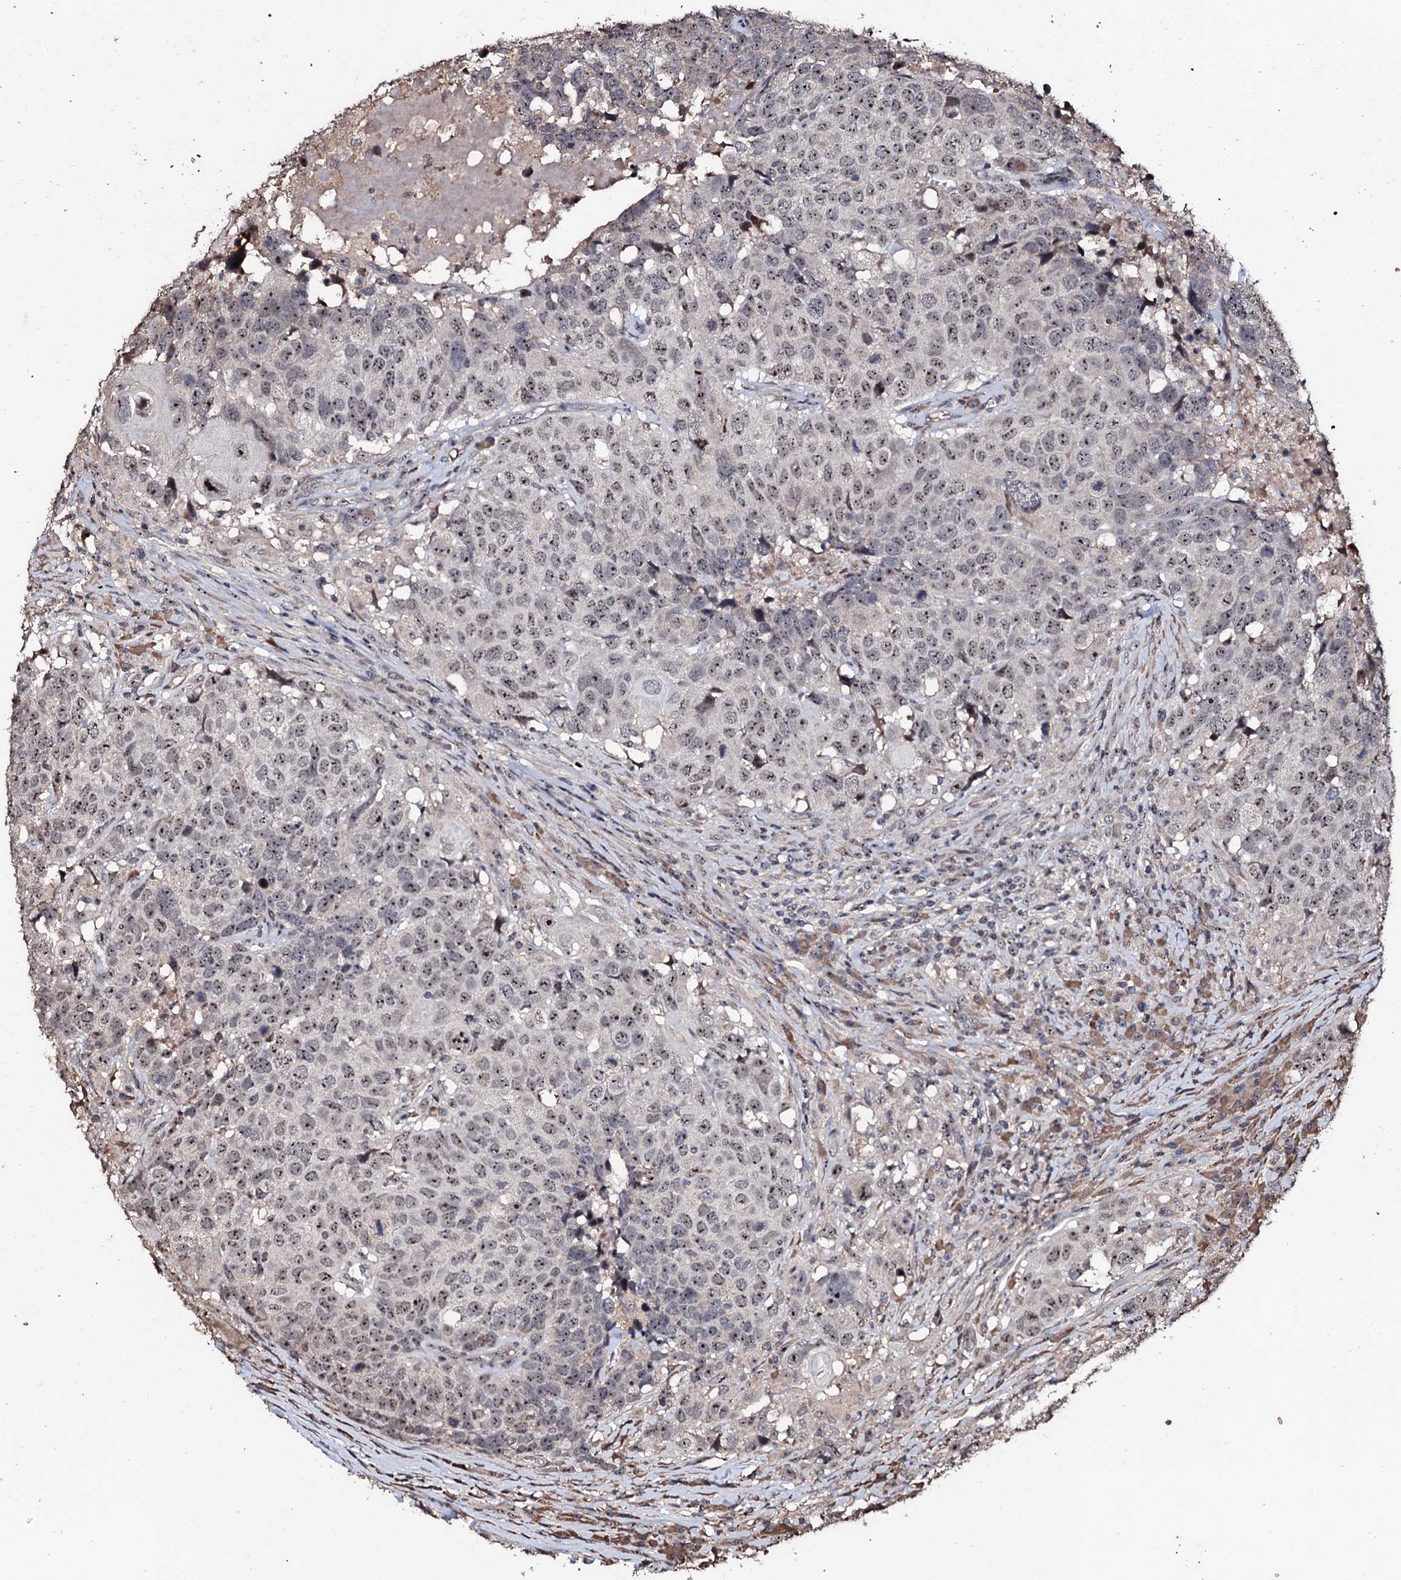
{"staining": {"intensity": "moderate", "quantity": ">75%", "location": "nuclear"}, "tissue": "head and neck cancer", "cell_type": "Tumor cells", "image_type": "cancer", "snomed": [{"axis": "morphology", "description": "Squamous cell carcinoma, NOS"}, {"axis": "topography", "description": "Head-Neck"}], "caption": "A histopathology image of head and neck cancer stained for a protein reveals moderate nuclear brown staining in tumor cells. (brown staining indicates protein expression, while blue staining denotes nuclei).", "gene": "SUPT7L", "patient": {"sex": "male", "age": 66}}